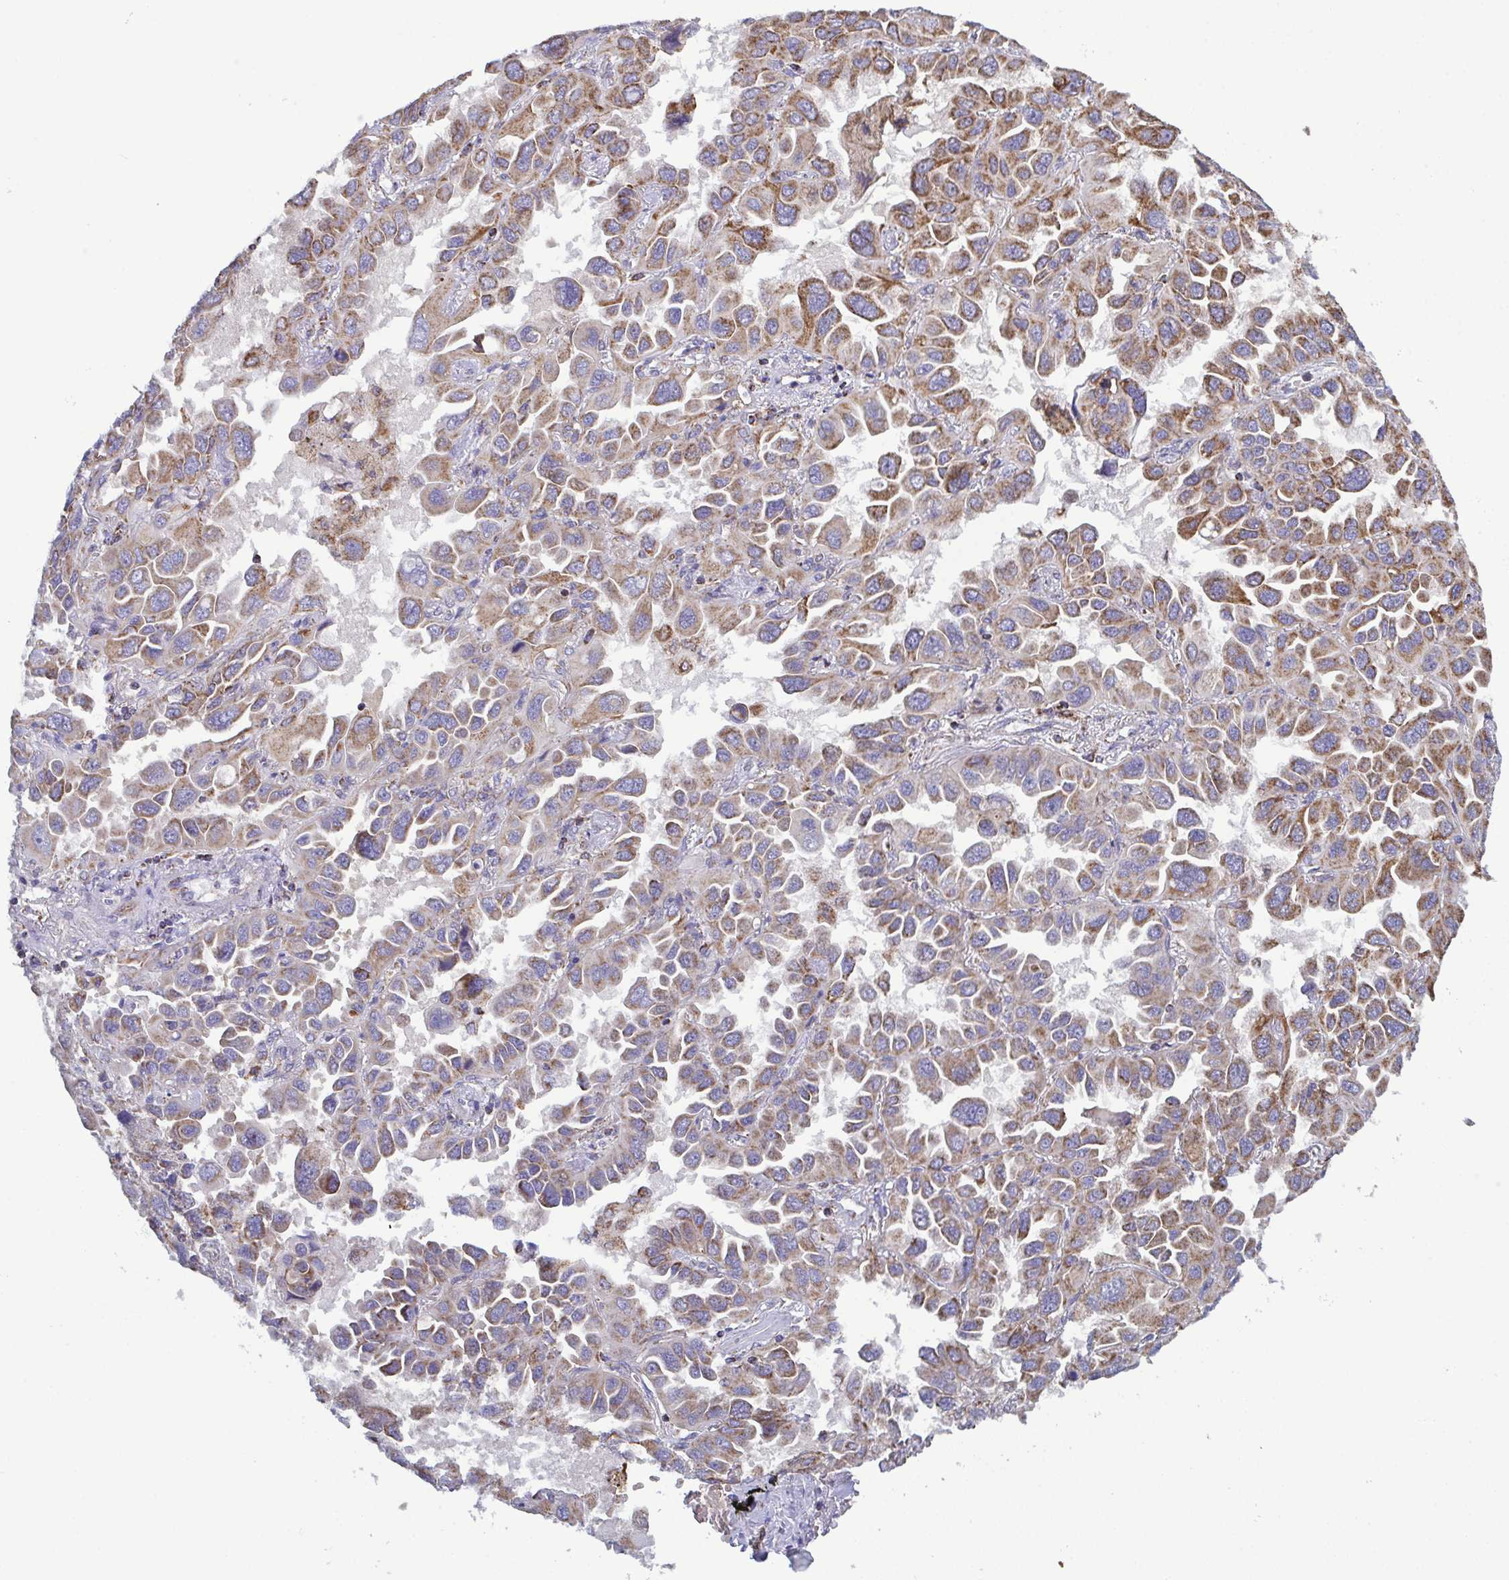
{"staining": {"intensity": "moderate", "quantity": "25%-75%", "location": "cytoplasmic/membranous"}, "tissue": "lung cancer", "cell_type": "Tumor cells", "image_type": "cancer", "snomed": [{"axis": "morphology", "description": "Adenocarcinoma, NOS"}, {"axis": "topography", "description": "Lung"}], "caption": "A histopathology image showing moderate cytoplasmic/membranous expression in about 25%-75% of tumor cells in lung cancer (adenocarcinoma), as visualized by brown immunohistochemical staining.", "gene": "CSDE1", "patient": {"sex": "male", "age": 64}}